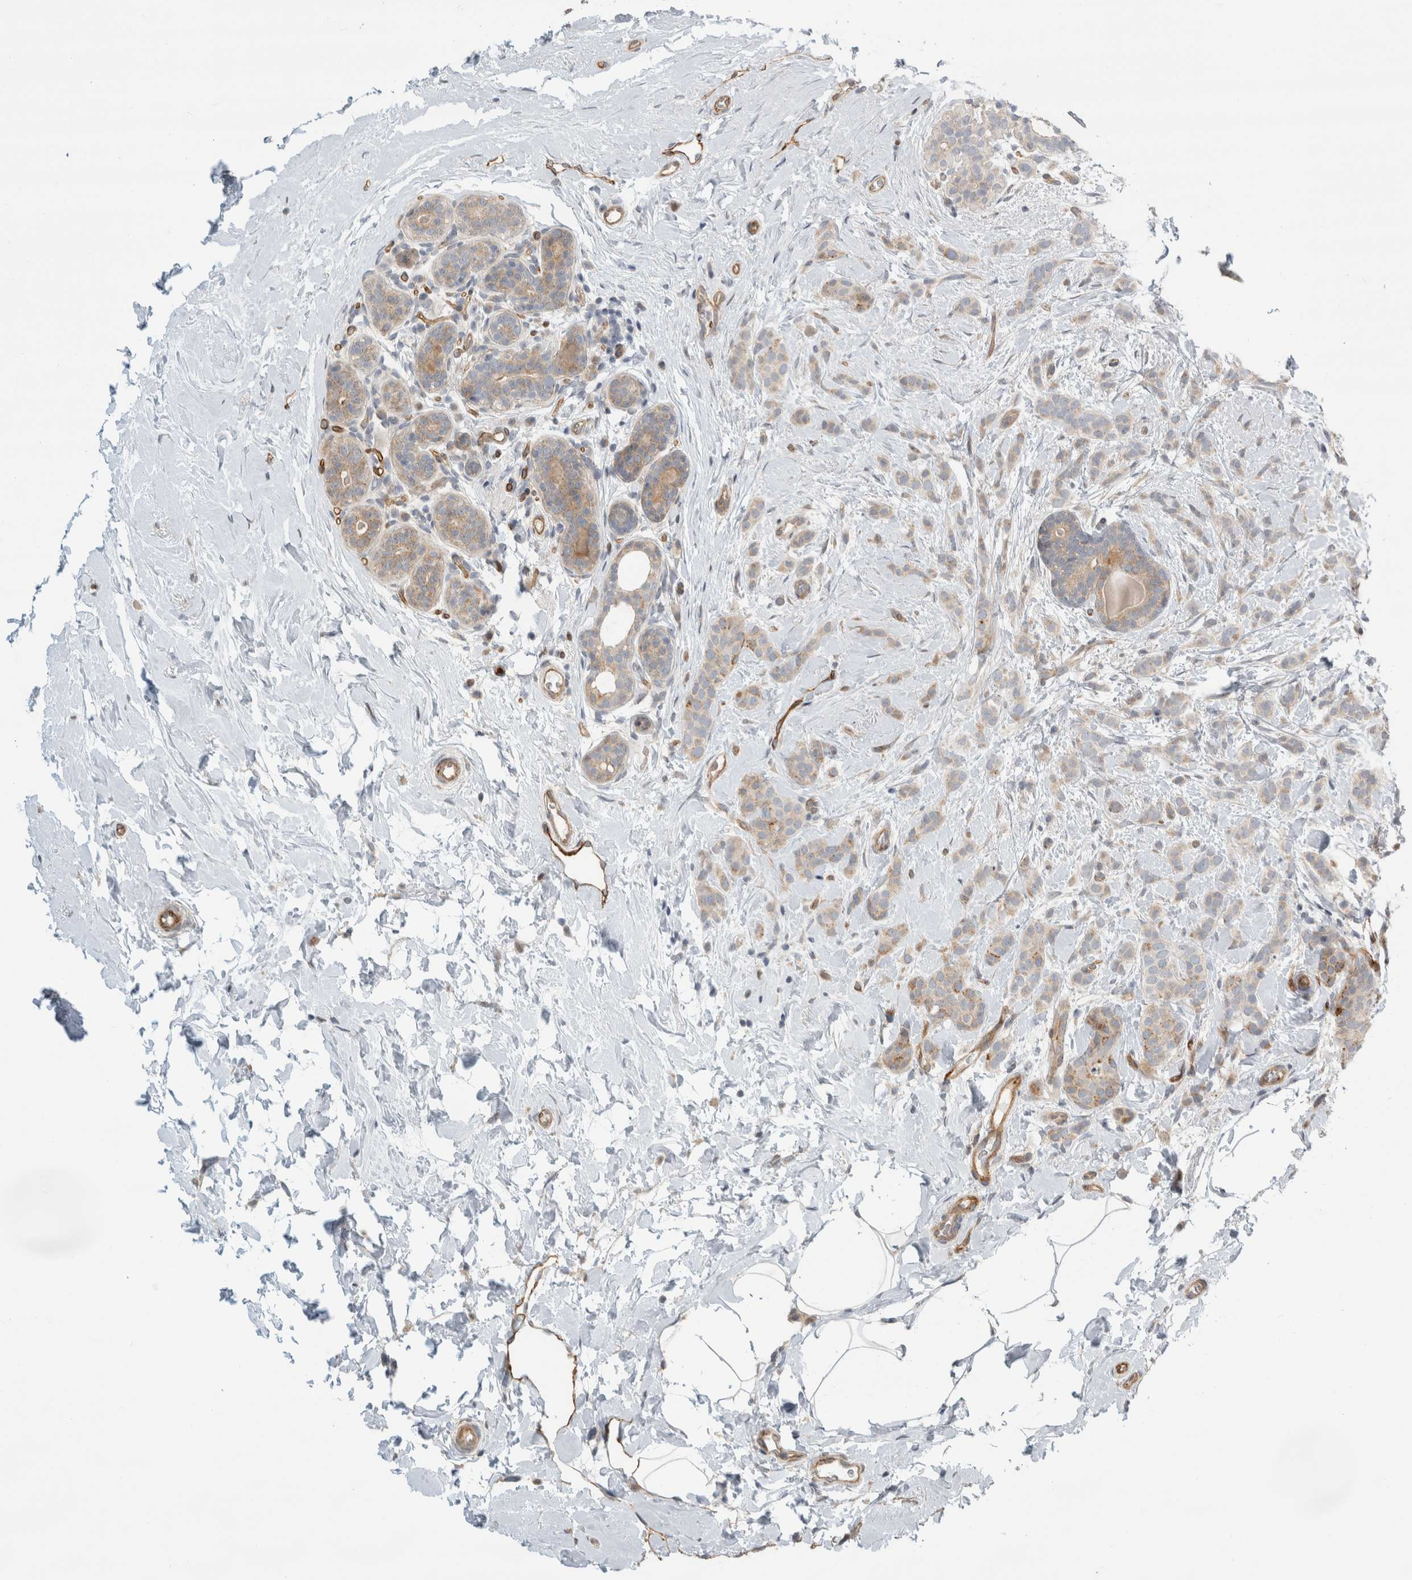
{"staining": {"intensity": "weak", "quantity": ">75%", "location": "cytoplasmic/membranous"}, "tissue": "breast cancer", "cell_type": "Tumor cells", "image_type": "cancer", "snomed": [{"axis": "morphology", "description": "Lobular carcinoma, in situ"}, {"axis": "morphology", "description": "Lobular carcinoma"}, {"axis": "topography", "description": "Breast"}], "caption": "Protein staining of lobular carcinoma in situ (breast) tissue reveals weak cytoplasmic/membranous expression in approximately >75% of tumor cells. Nuclei are stained in blue.", "gene": "KPNA5", "patient": {"sex": "female", "age": 41}}